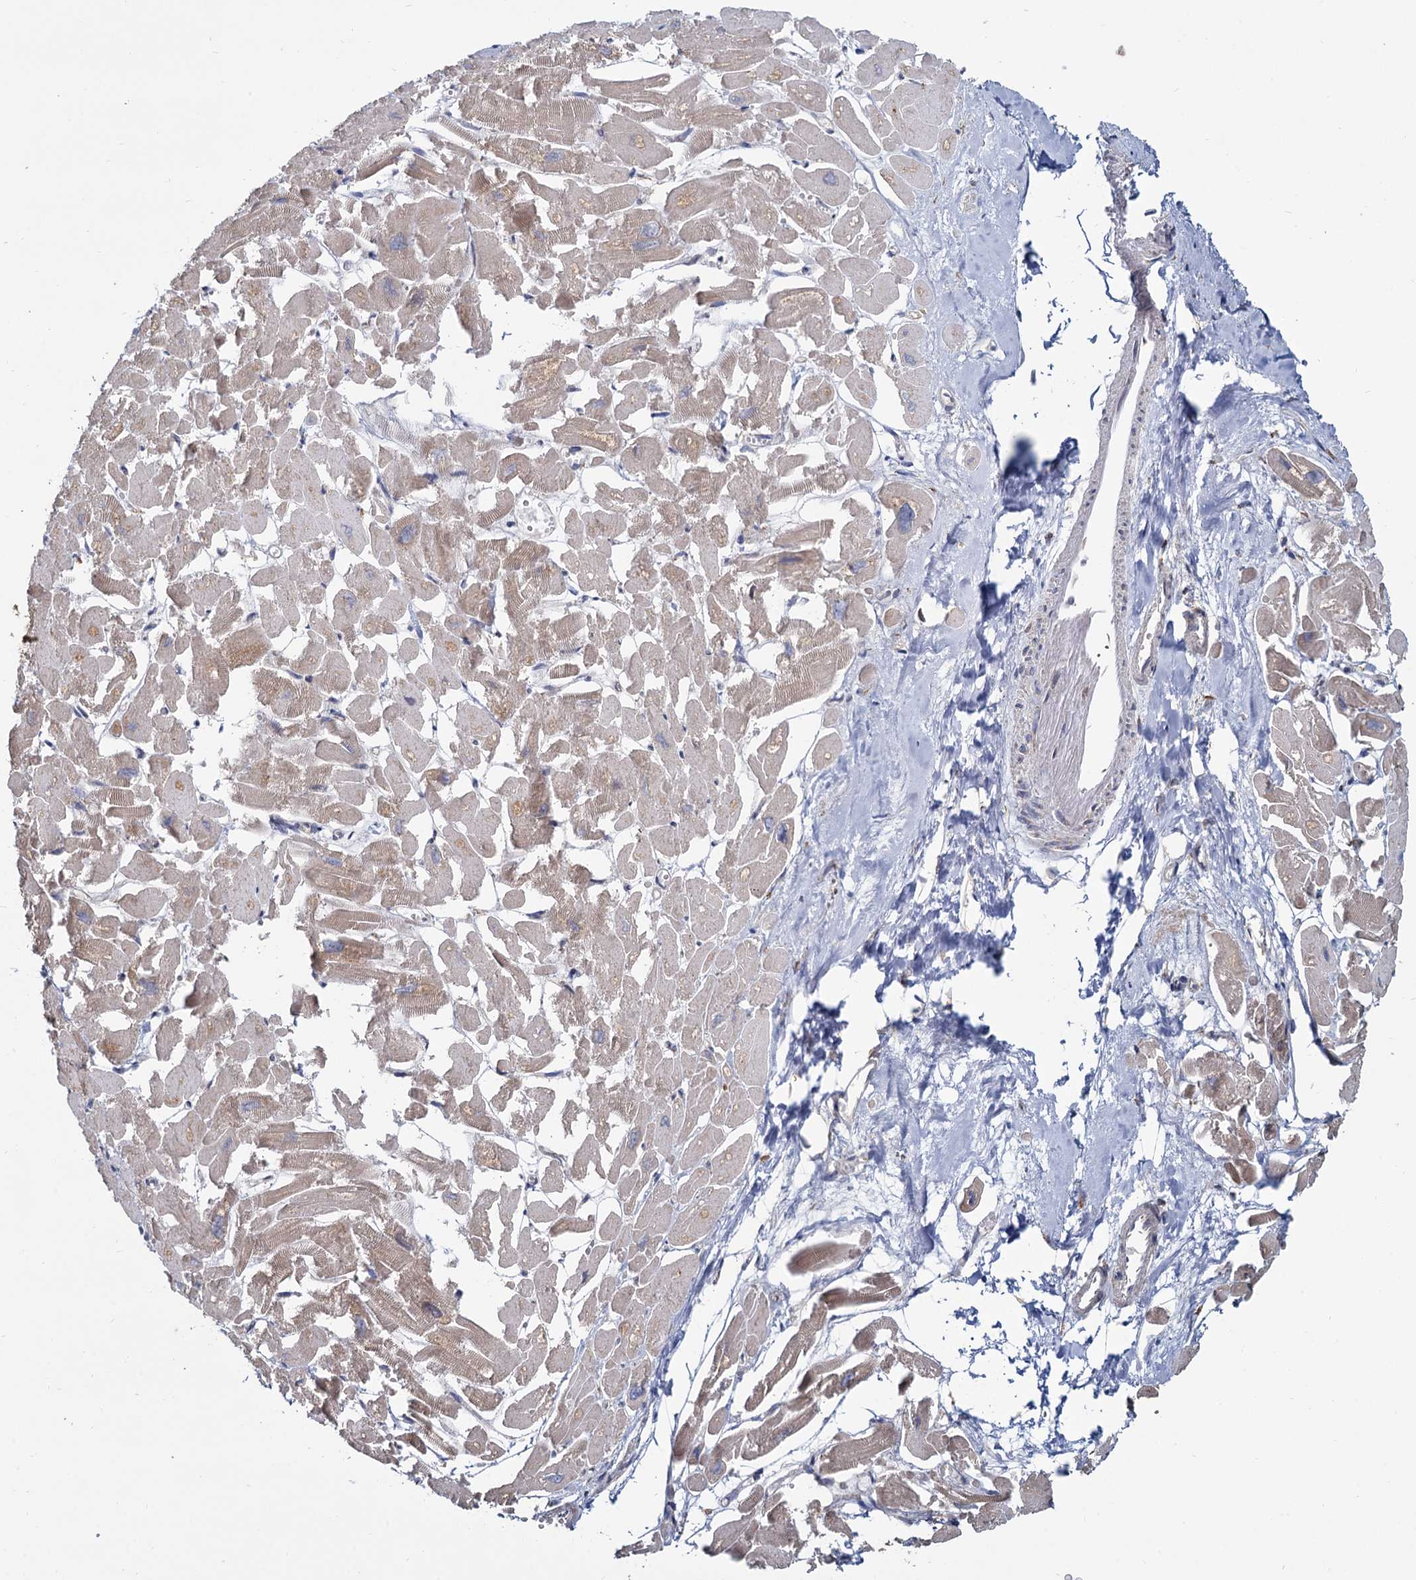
{"staining": {"intensity": "moderate", "quantity": ">75%", "location": "cytoplasmic/membranous"}, "tissue": "heart muscle", "cell_type": "Cardiomyocytes", "image_type": "normal", "snomed": [{"axis": "morphology", "description": "Normal tissue, NOS"}, {"axis": "topography", "description": "Heart"}], "caption": "The image displays immunohistochemical staining of normal heart muscle. There is moderate cytoplasmic/membranous expression is appreciated in about >75% of cardiomyocytes. Nuclei are stained in blue.", "gene": "LRRC51", "patient": {"sex": "male", "age": 54}}